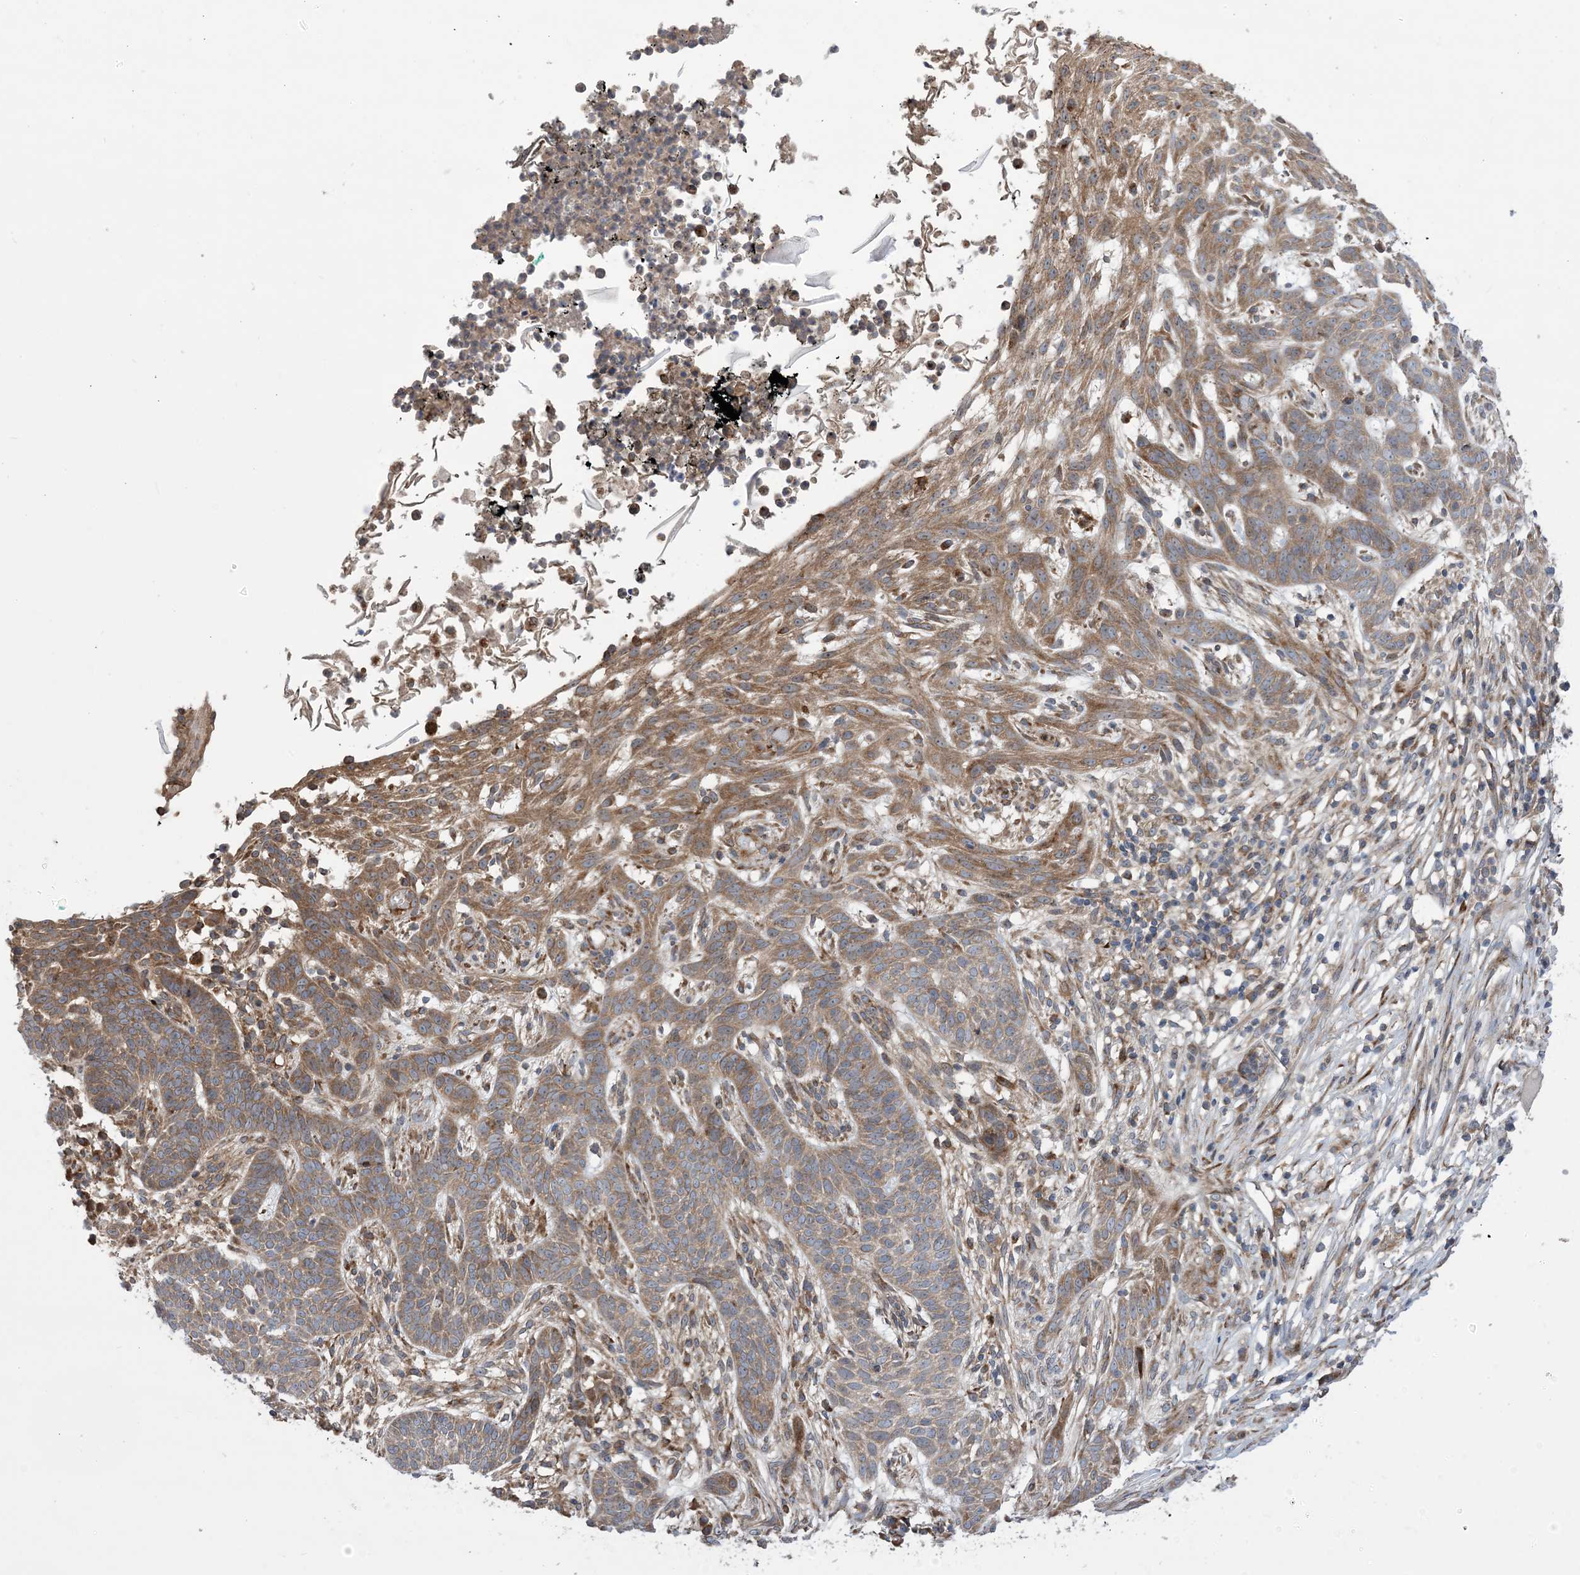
{"staining": {"intensity": "moderate", "quantity": ">75%", "location": "cytoplasmic/membranous"}, "tissue": "skin cancer", "cell_type": "Tumor cells", "image_type": "cancer", "snomed": [{"axis": "morphology", "description": "Normal tissue, NOS"}, {"axis": "morphology", "description": "Basal cell carcinoma"}, {"axis": "topography", "description": "Skin"}], "caption": "A high-resolution image shows IHC staining of skin cancer, which shows moderate cytoplasmic/membranous positivity in approximately >75% of tumor cells. Immunohistochemistry (ihc) stains the protein in brown and the nuclei are stained blue.", "gene": "CLEC16A", "patient": {"sex": "male", "age": 64}}